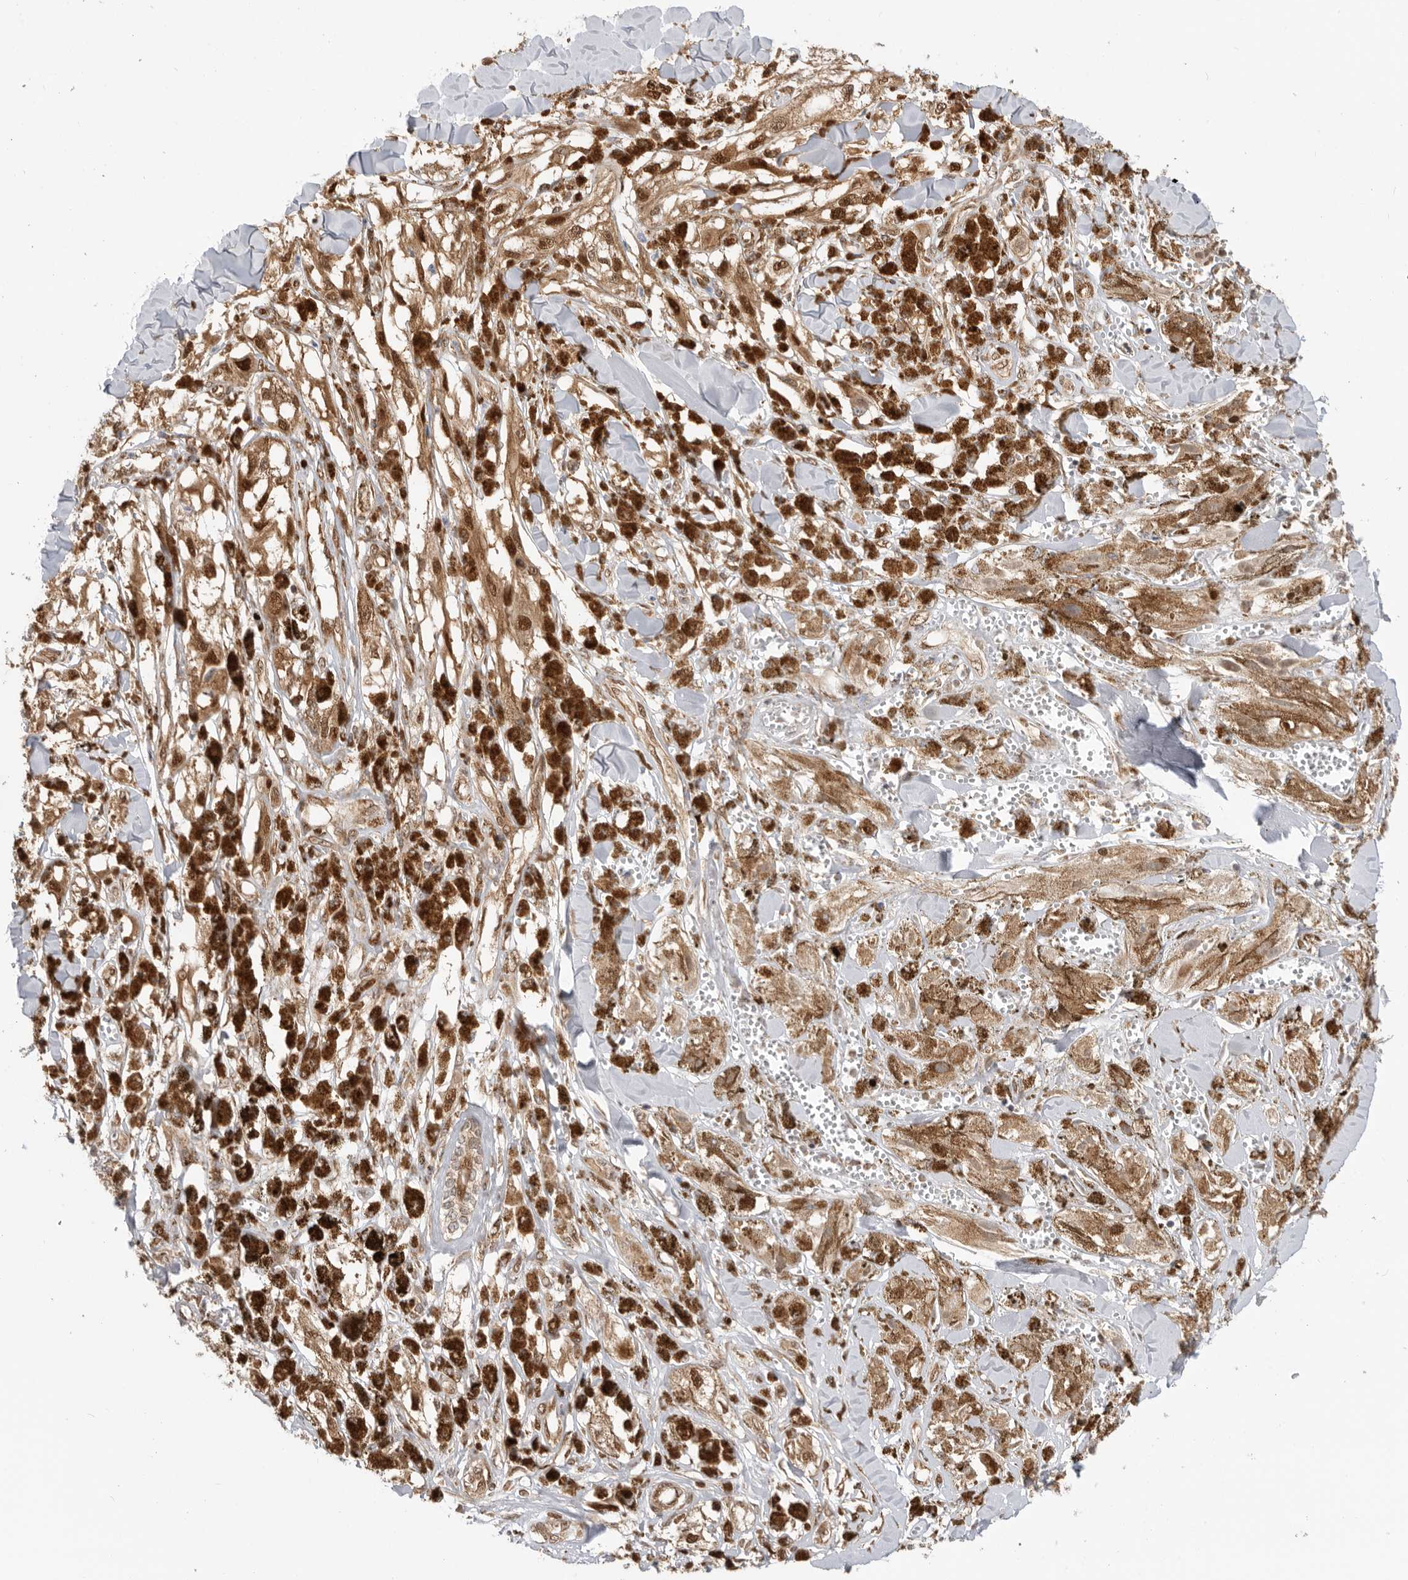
{"staining": {"intensity": "moderate", "quantity": ">75%", "location": "cytoplasmic/membranous,nuclear"}, "tissue": "melanoma", "cell_type": "Tumor cells", "image_type": "cancer", "snomed": [{"axis": "morphology", "description": "Malignant melanoma, NOS"}, {"axis": "topography", "description": "Skin"}], "caption": "IHC of human melanoma shows medium levels of moderate cytoplasmic/membranous and nuclear expression in about >75% of tumor cells. (Brightfield microscopy of DAB IHC at high magnification).", "gene": "DCAF8", "patient": {"sex": "male", "age": 88}}